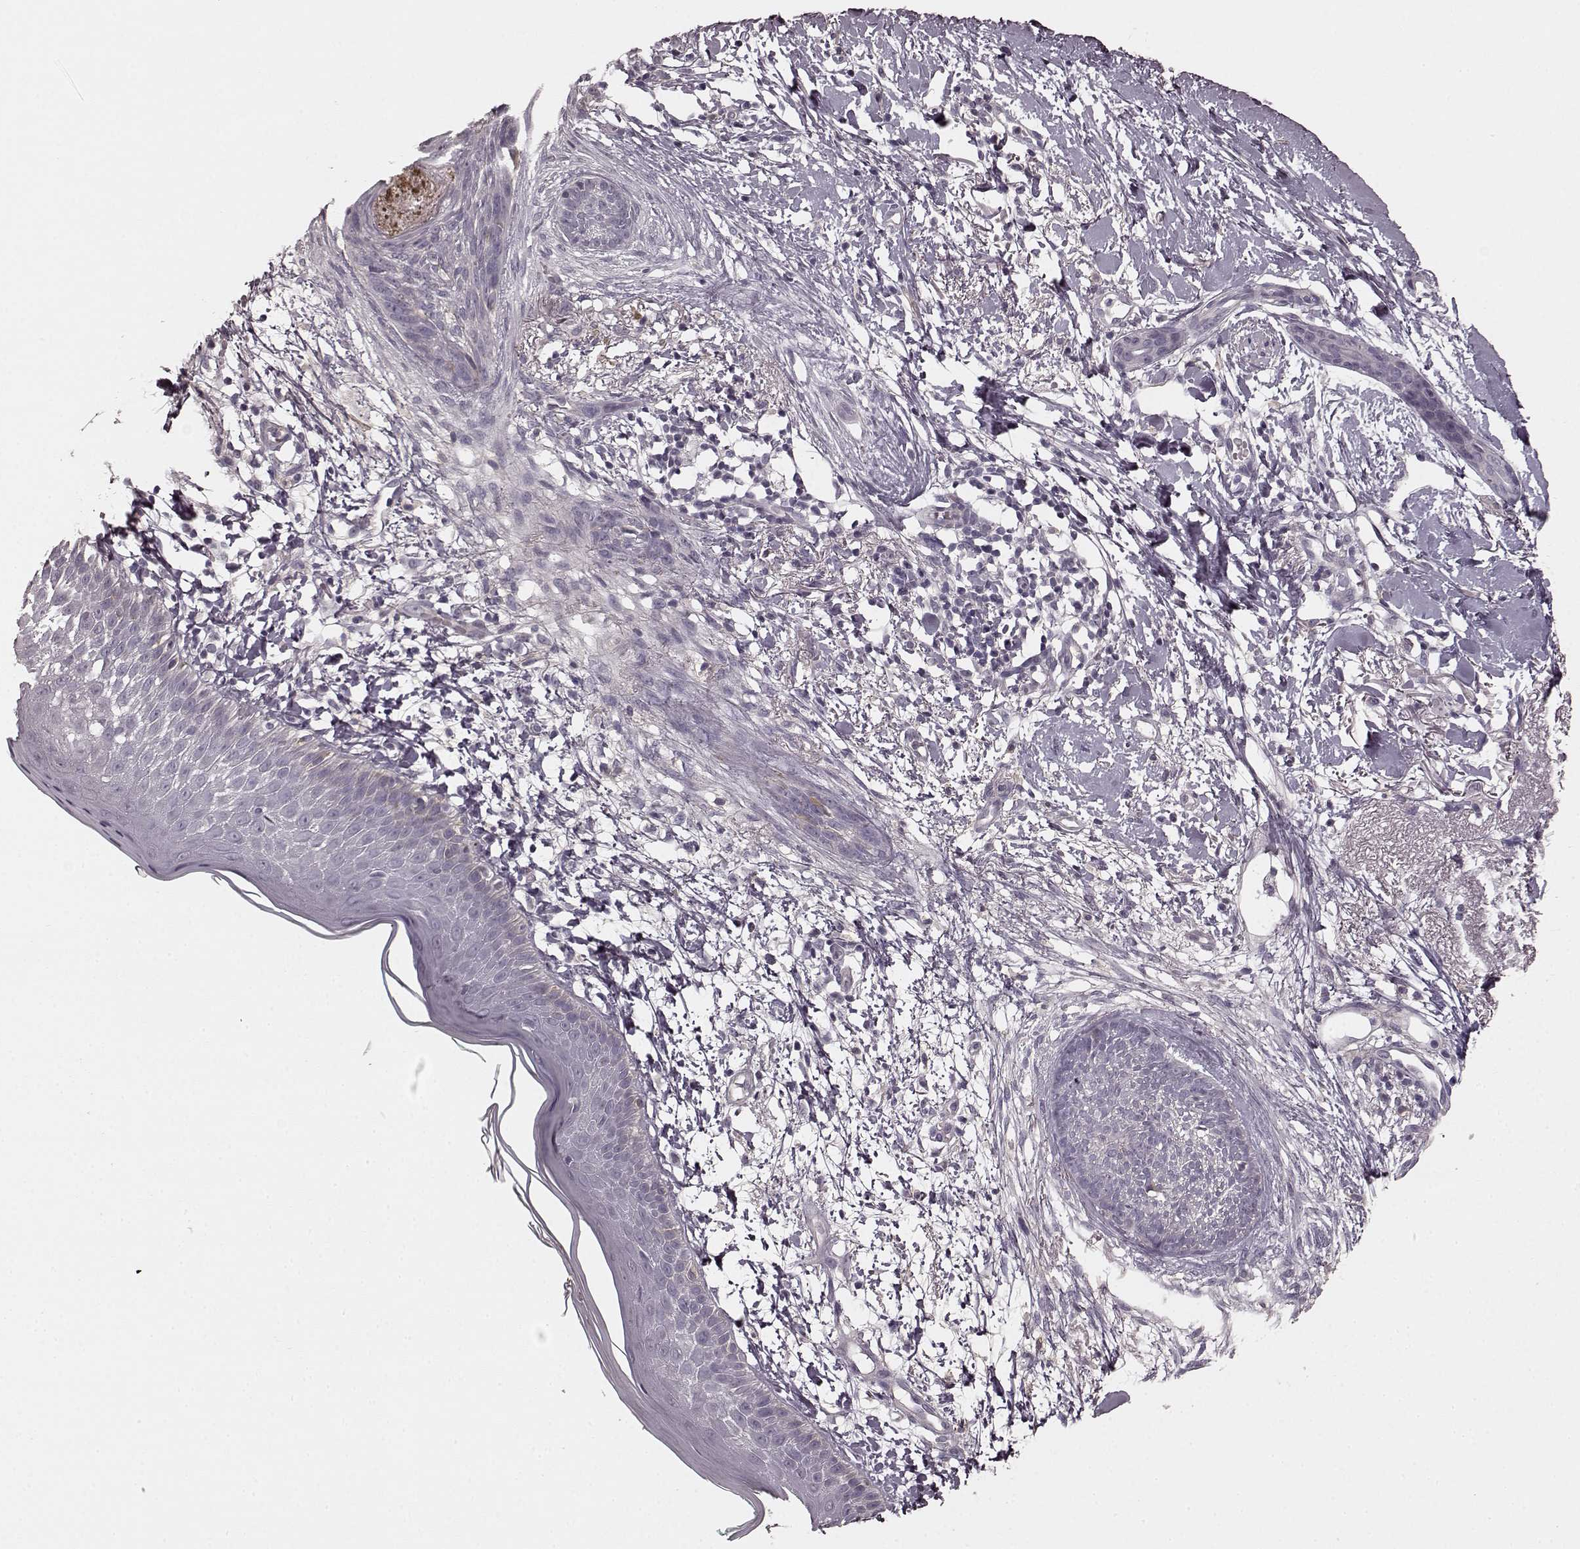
{"staining": {"intensity": "negative", "quantity": "none", "location": "none"}, "tissue": "skin cancer", "cell_type": "Tumor cells", "image_type": "cancer", "snomed": [{"axis": "morphology", "description": "Normal tissue, NOS"}, {"axis": "morphology", "description": "Basal cell carcinoma"}, {"axis": "topography", "description": "Skin"}], "caption": "This image is of basal cell carcinoma (skin) stained with immunohistochemistry to label a protein in brown with the nuclei are counter-stained blue. There is no positivity in tumor cells.", "gene": "PRKCE", "patient": {"sex": "male", "age": 84}}